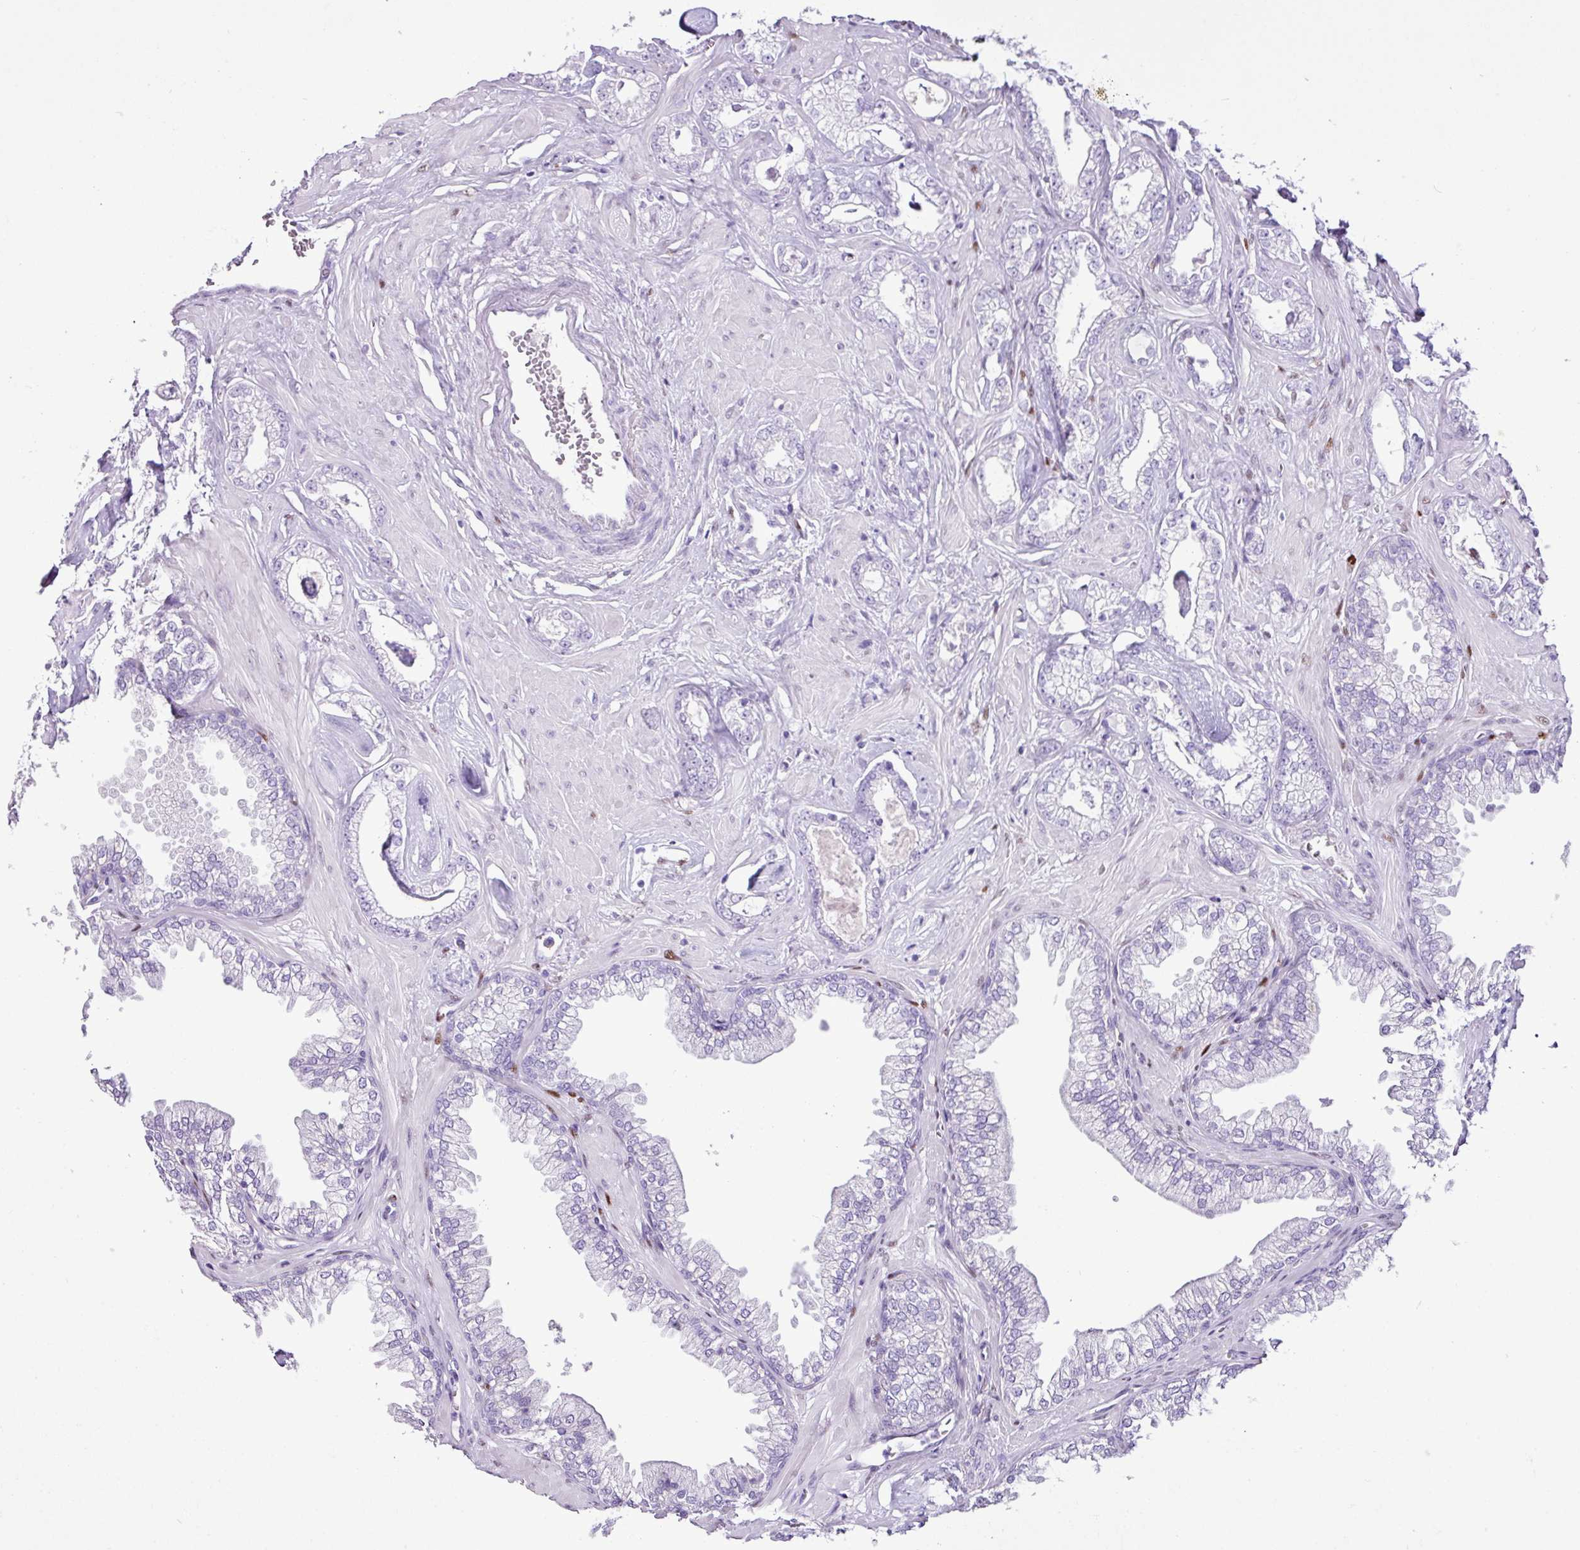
{"staining": {"intensity": "negative", "quantity": "none", "location": "none"}, "tissue": "prostate cancer", "cell_type": "Tumor cells", "image_type": "cancer", "snomed": [{"axis": "morphology", "description": "Adenocarcinoma, Low grade"}, {"axis": "topography", "description": "Prostate"}], "caption": "The photomicrograph demonstrates no significant positivity in tumor cells of prostate cancer (low-grade adenocarcinoma). (DAB immunohistochemistry, high magnification).", "gene": "PGR", "patient": {"sex": "male", "age": 60}}